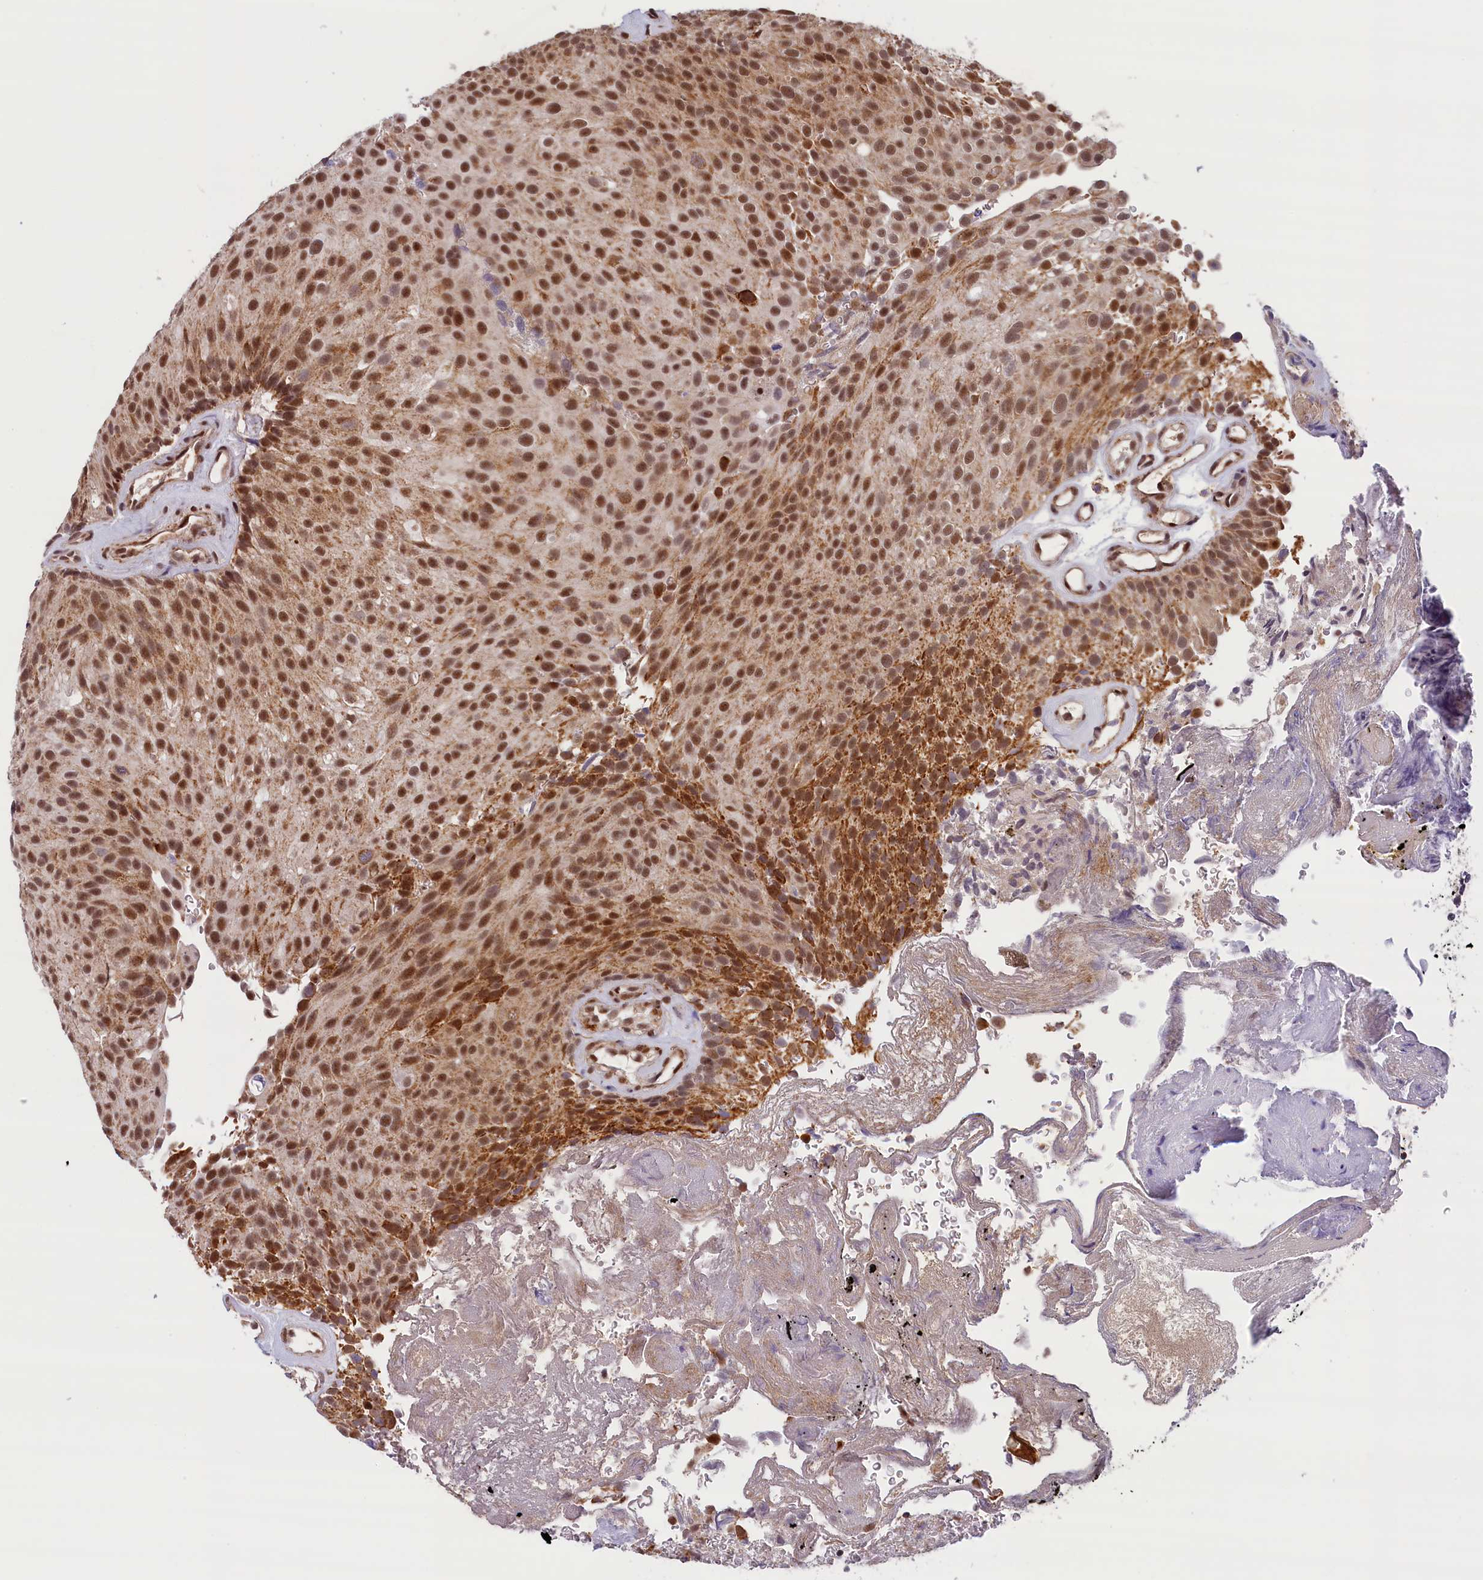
{"staining": {"intensity": "strong", "quantity": ">75%", "location": "nuclear"}, "tissue": "urothelial cancer", "cell_type": "Tumor cells", "image_type": "cancer", "snomed": [{"axis": "morphology", "description": "Urothelial carcinoma, Low grade"}, {"axis": "topography", "description": "Urinary bladder"}], "caption": "Immunohistochemistry image of neoplastic tissue: human urothelial cancer stained using IHC demonstrates high levels of strong protein expression localized specifically in the nuclear of tumor cells, appearing as a nuclear brown color.", "gene": "KCNK6", "patient": {"sex": "male", "age": 78}}